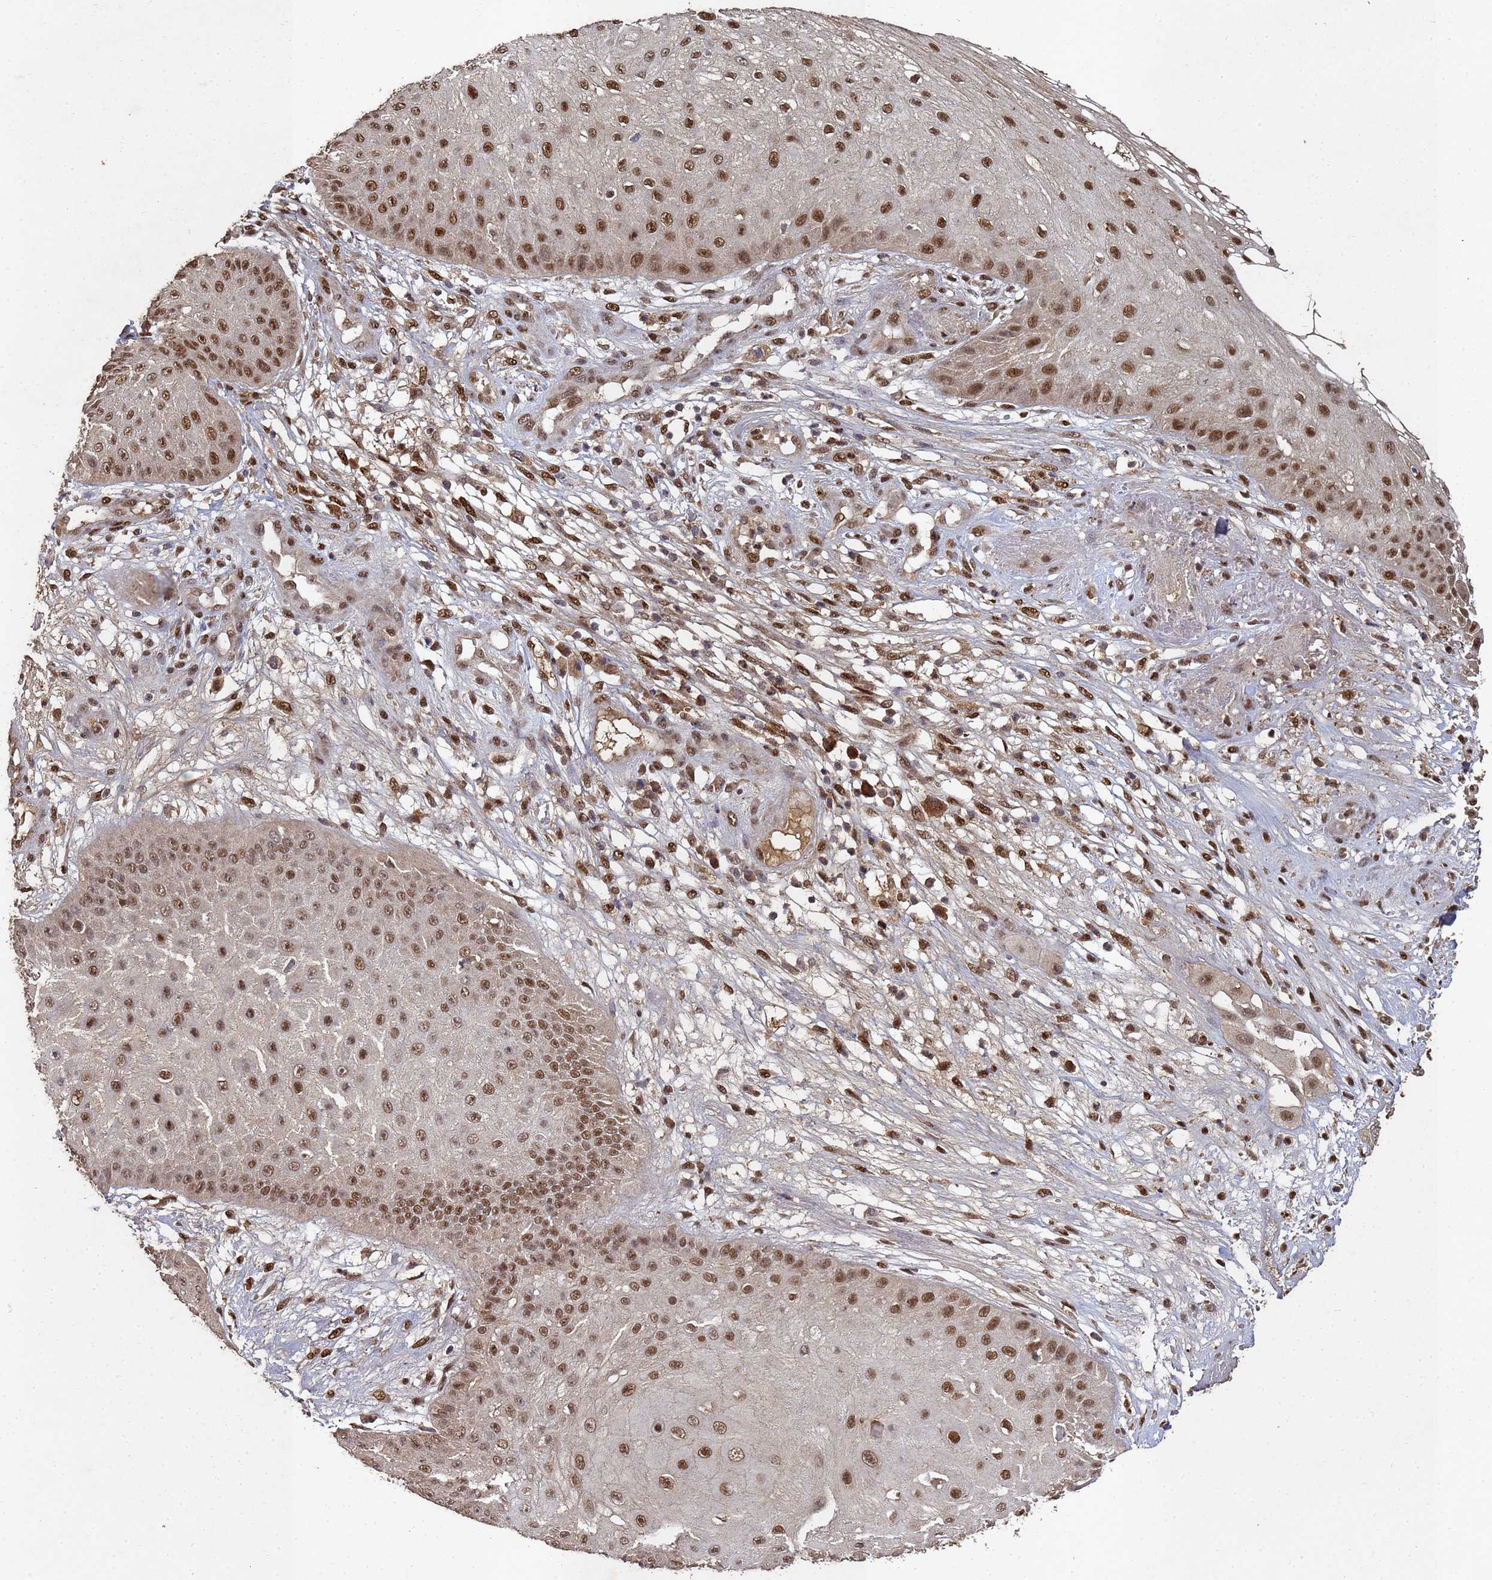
{"staining": {"intensity": "strong", "quantity": ">75%", "location": "nuclear"}, "tissue": "skin cancer", "cell_type": "Tumor cells", "image_type": "cancer", "snomed": [{"axis": "morphology", "description": "Squamous cell carcinoma, NOS"}, {"axis": "topography", "description": "Skin"}], "caption": "A histopathology image of squamous cell carcinoma (skin) stained for a protein displays strong nuclear brown staining in tumor cells.", "gene": "SECISBP2", "patient": {"sex": "male", "age": 70}}